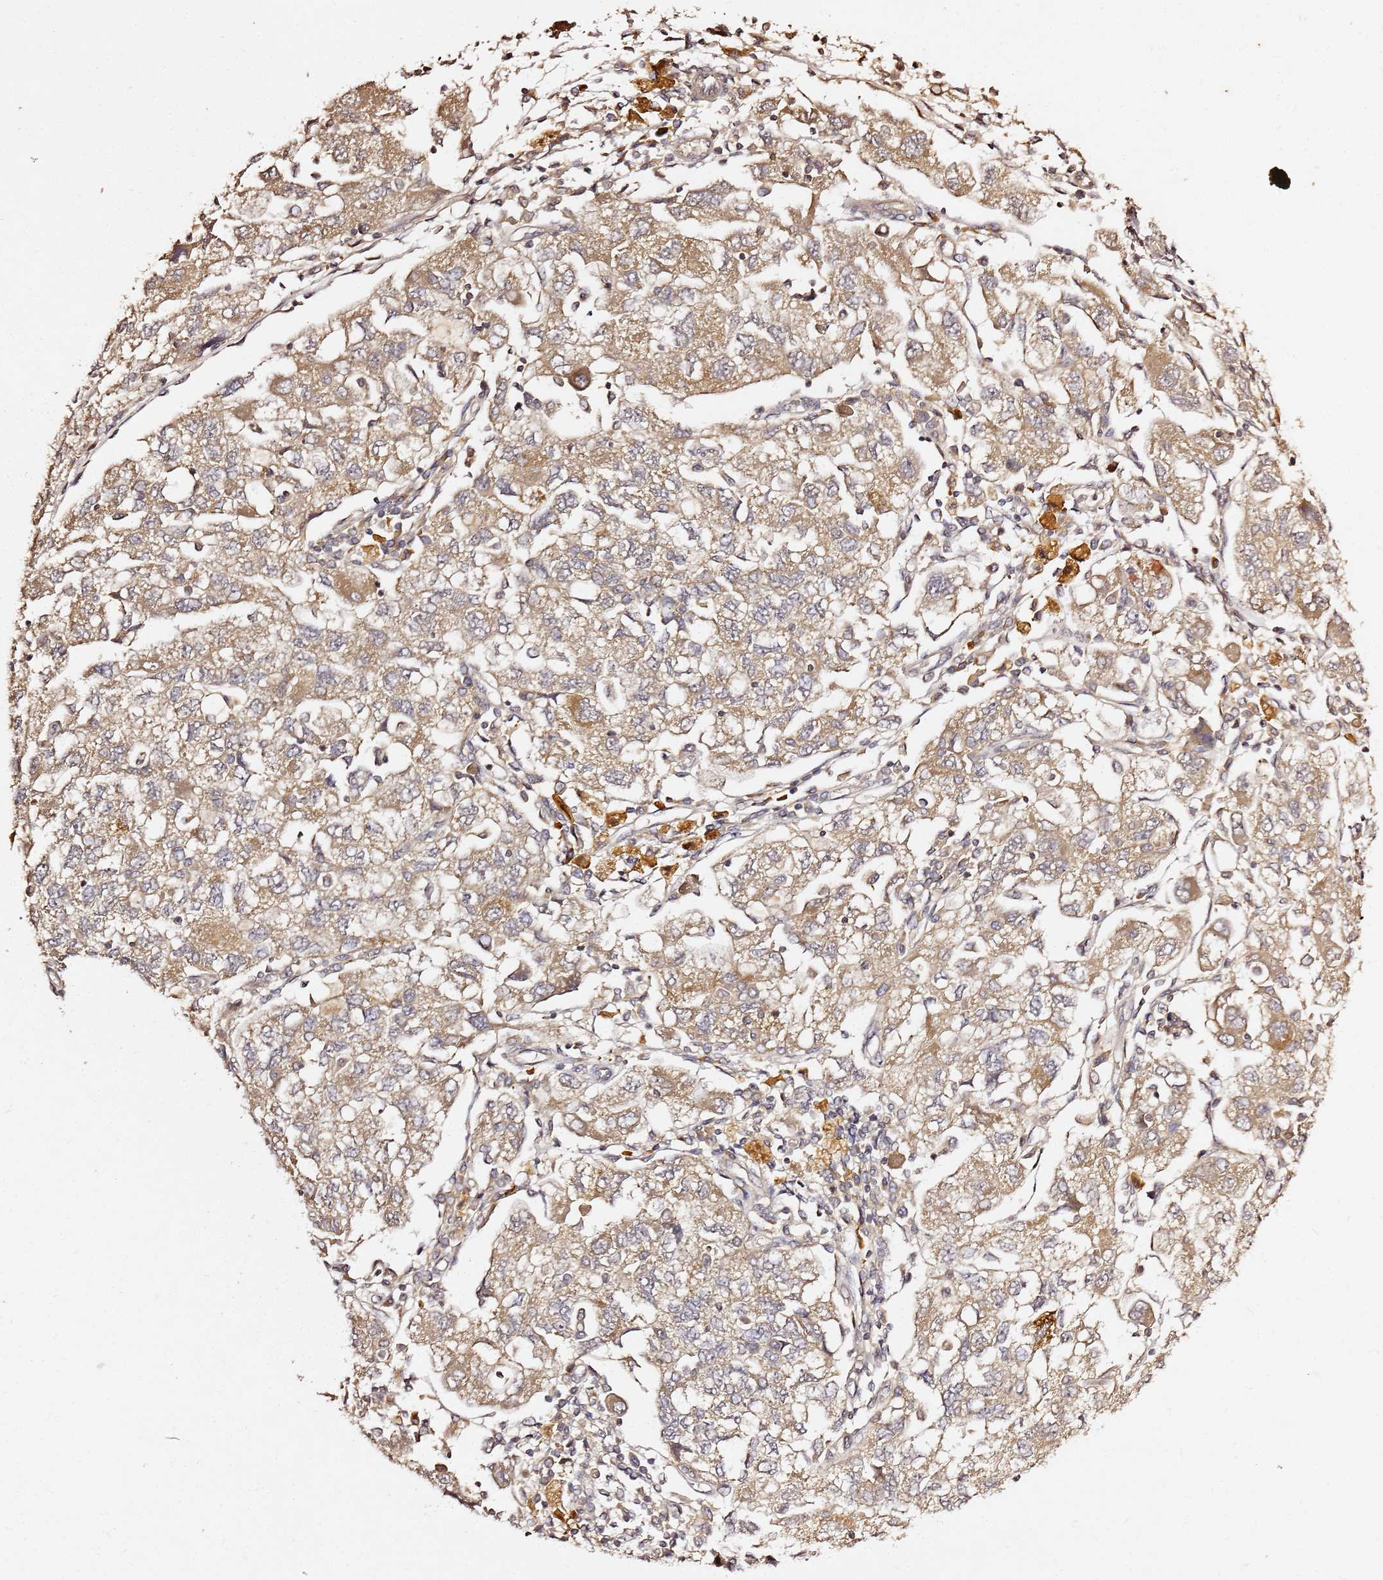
{"staining": {"intensity": "moderate", "quantity": ">75%", "location": "cytoplasmic/membranous"}, "tissue": "ovarian cancer", "cell_type": "Tumor cells", "image_type": "cancer", "snomed": [{"axis": "morphology", "description": "Carcinoma, NOS"}, {"axis": "morphology", "description": "Cystadenocarcinoma, serous, NOS"}, {"axis": "topography", "description": "Ovary"}], "caption": "Tumor cells display medium levels of moderate cytoplasmic/membranous staining in approximately >75% of cells in carcinoma (ovarian).", "gene": "C6orf136", "patient": {"sex": "female", "age": 69}}